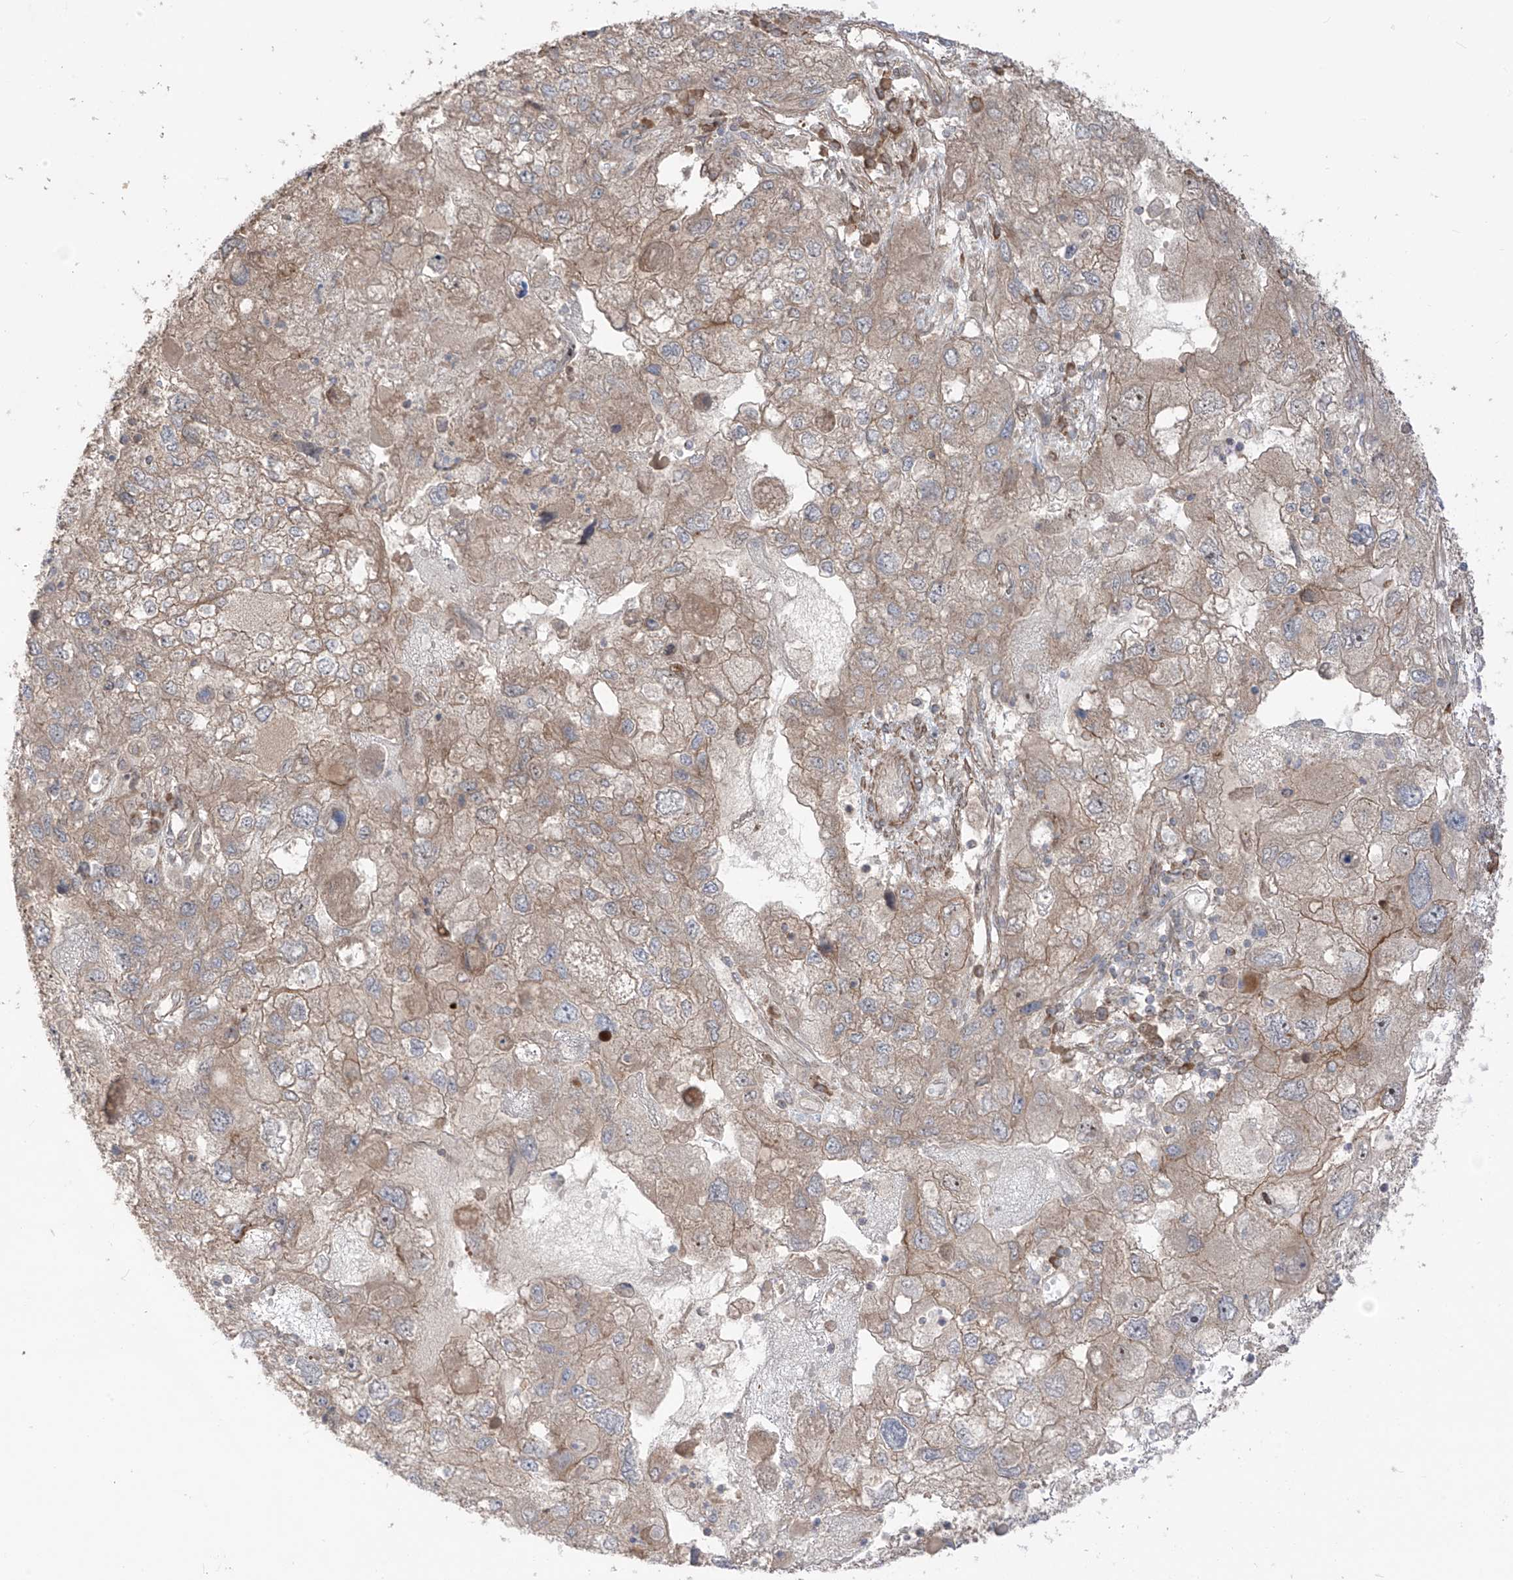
{"staining": {"intensity": "weak", "quantity": ">75%", "location": "cytoplasmic/membranous"}, "tissue": "endometrial cancer", "cell_type": "Tumor cells", "image_type": "cancer", "snomed": [{"axis": "morphology", "description": "Adenocarcinoma, NOS"}, {"axis": "topography", "description": "Endometrium"}], "caption": "Weak cytoplasmic/membranous expression is identified in approximately >75% of tumor cells in endometrial adenocarcinoma.", "gene": "LRRC74A", "patient": {"sex": "female", "age": 49}}